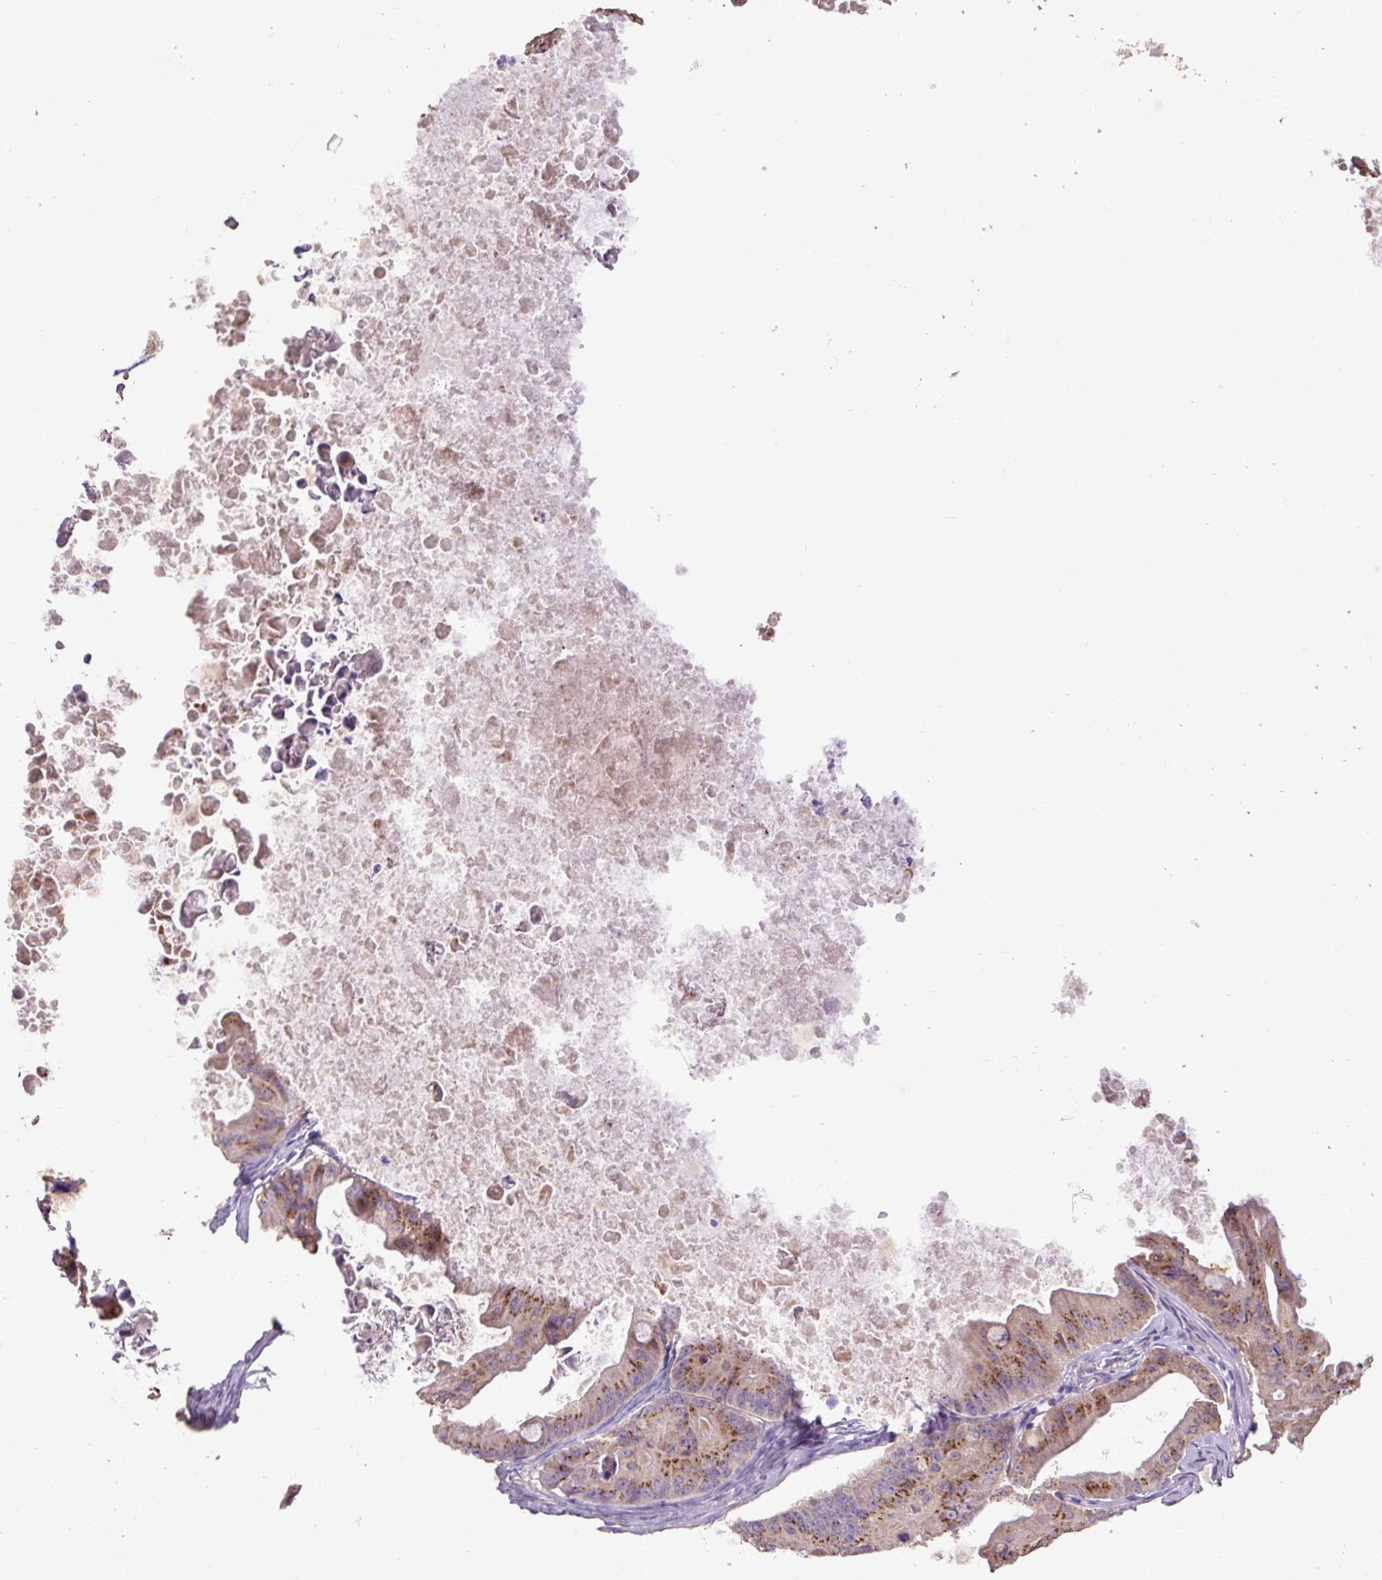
{"staining": {"intensity": "moderate", "quantity": ">75%", "location": "cytoplasmic/membranous"}, "tissue": "ovarian cancer", "cell_type": "Tumor cells", "image_type": "cancer", "snomed": [{"axis": "morphology", "description": "Cystadenocarcinoma, mucinous, NOS"}, {"axis": "topography", "description": "Ovary"}], "caption": "The image demonstrates immunohistochemical staining of ovarian cancer (mucinous cystadenocarcinoma). There is moderate cytoplasmic/membranous positivity is appreciated in about >75% of tumor cells.", "gene": "ABR", "patient": {"sex": "female", "age": 37}}